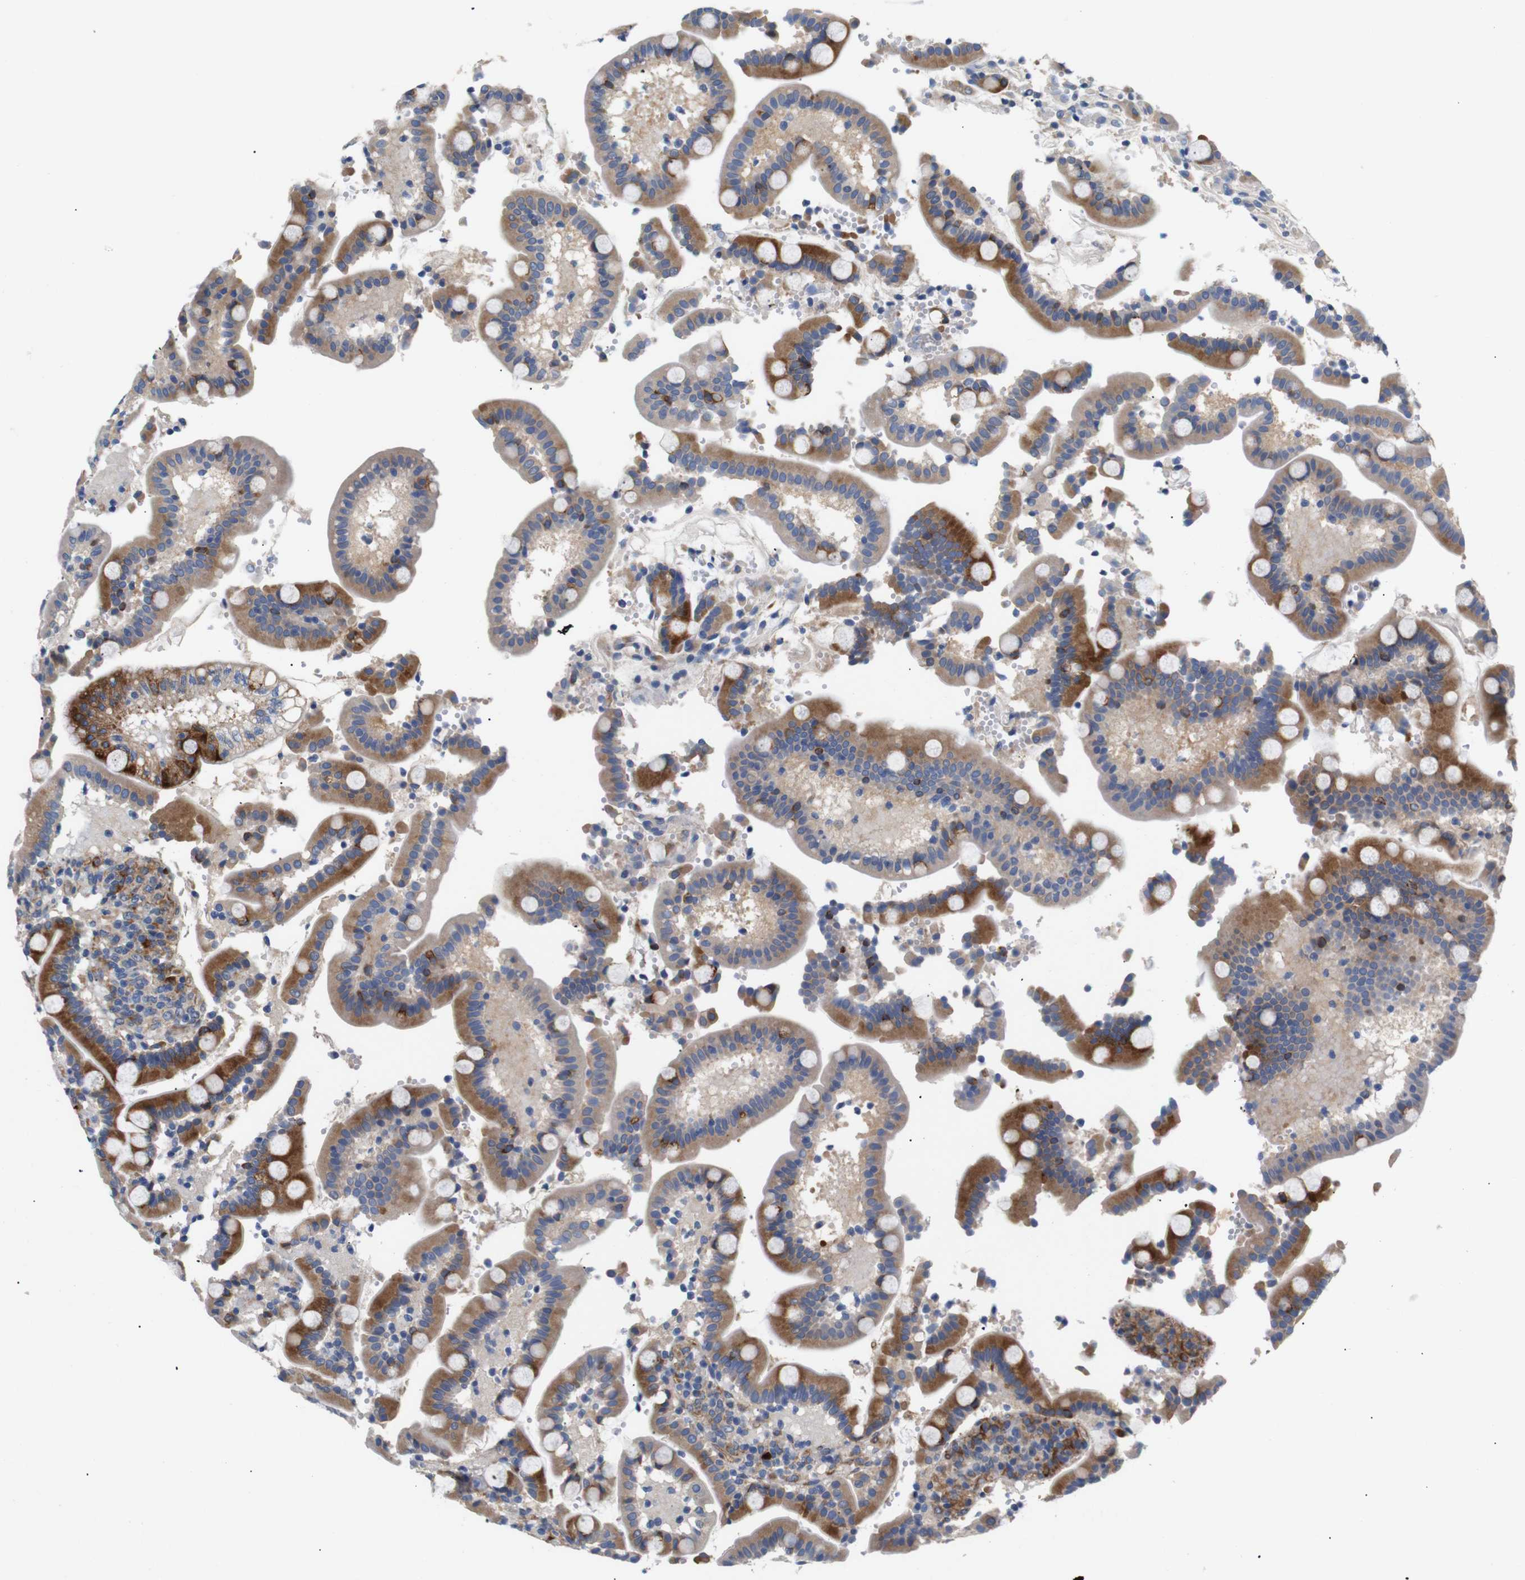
{"staining": {"intensity": "strong", "quantity": ">75%", "location": "cytoplasmic/membranous"}, "tissue": "duodenum", "cell_type": "Glandular cells", "image_type": "normal", "snomed": [{"axis": "morphology", "description": "Normal tissue, NOS"}, {"axis": "topography", "description": "Small intestine, NOS"}], "caption": "Duodenum stained for a protein (brown) displays strong cytoplasmic/membranous positive expression in approximately >75% of glandular cells.", "gene": "UBE2G2", "patient": {"sex": "female", "age": 71}}